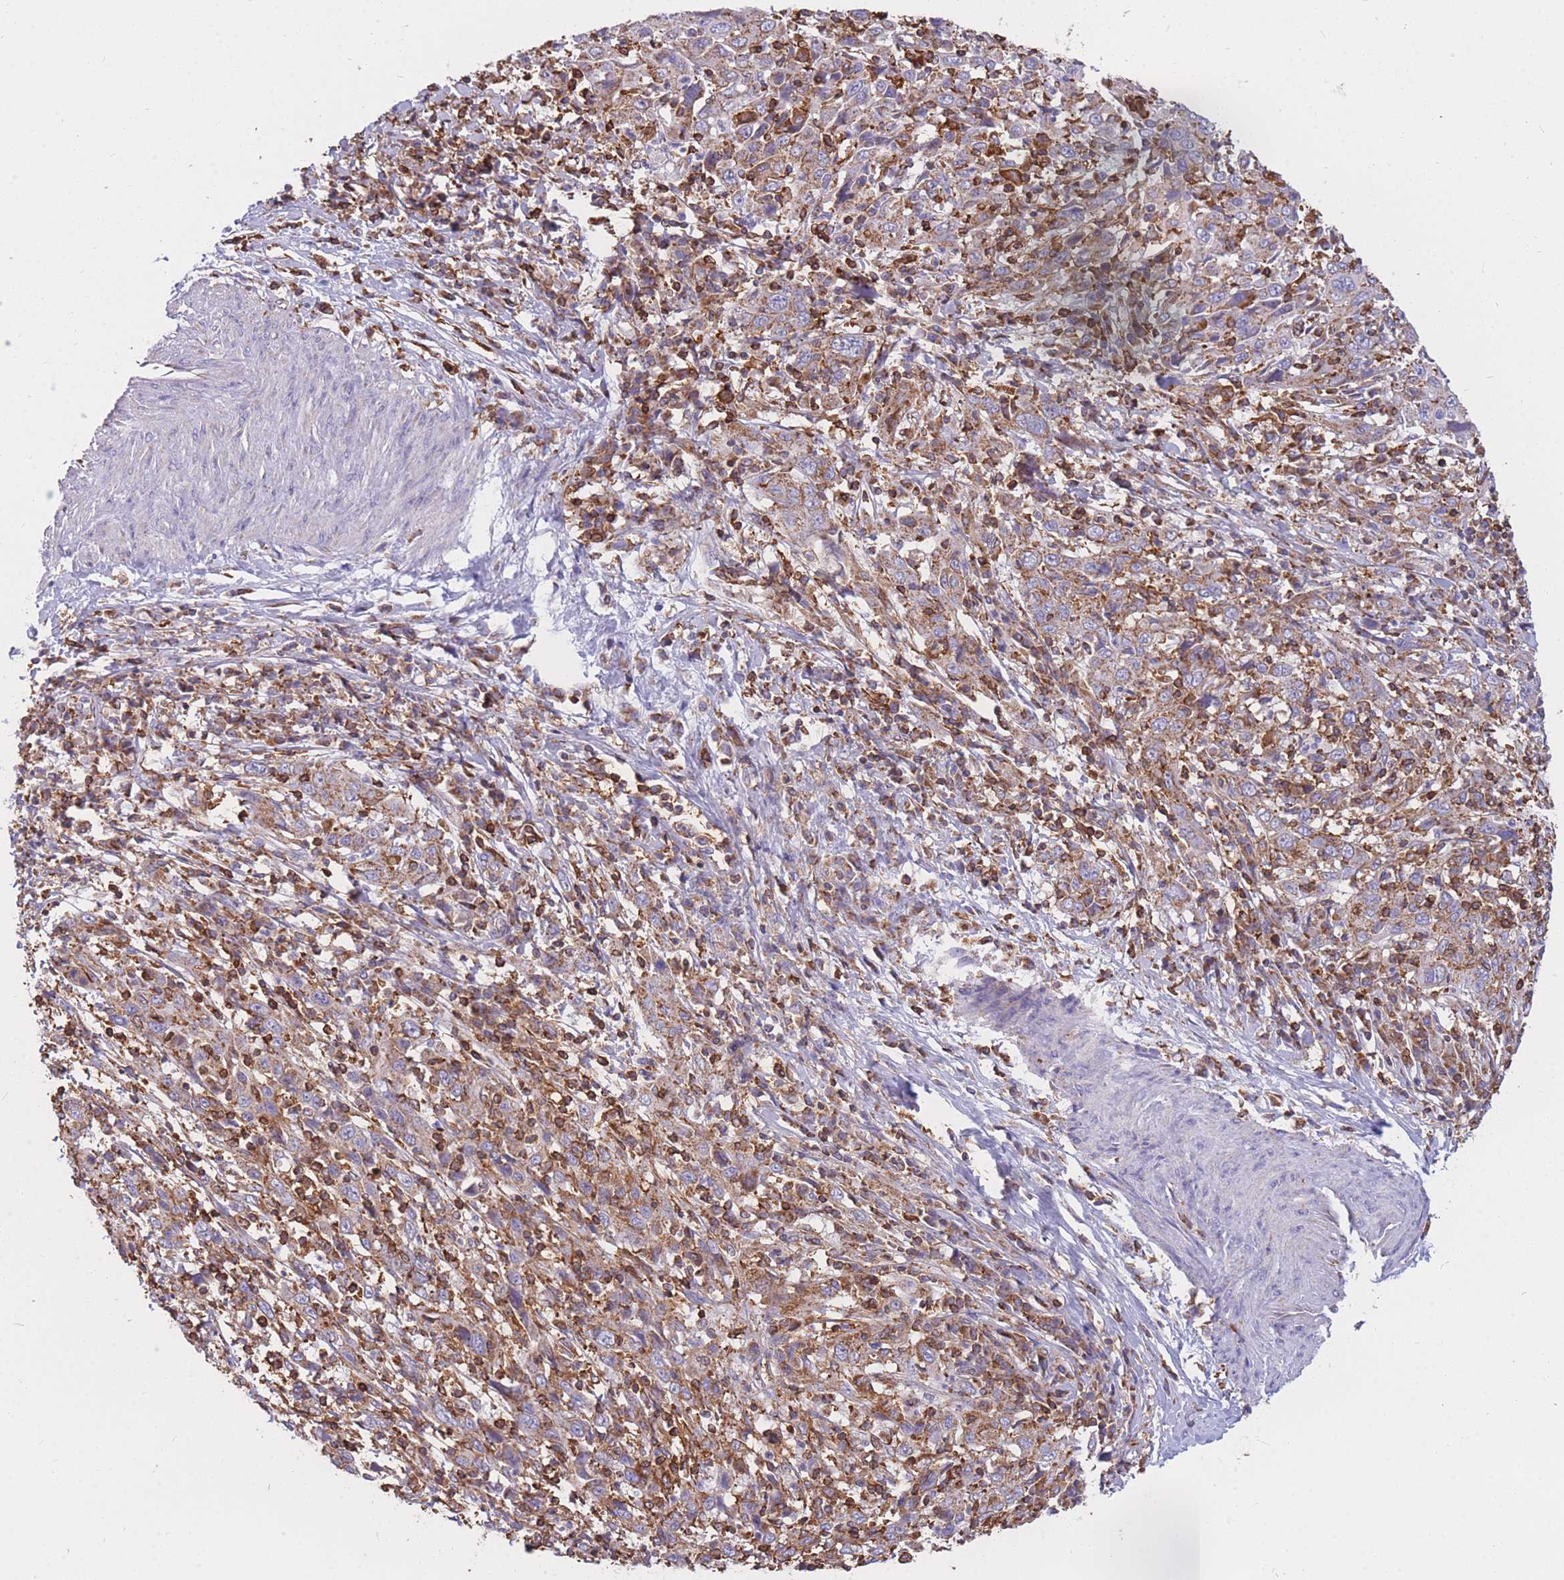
{"staining": {"intensity": "weak", "quantity": ">75%", "location": "cytoplasmic/membranous"}, "tissue": "cervical cancer", "cell_type": "Tumor cells", "image_type": "cancer", "snomed": [{"axis": "morphology", "description": "Squamous cell carcinoma, NOS"}, {"axis": "topography", "description": "Cervix"}], "caption": "The image shows staining of cervical squamous cell carcinoma, revealing weak cytoplasmic/membranous protein expression (brown color) within tumor cells.", "gene": "MRPL54", "patient": {"sex": "female", "age": 46}}